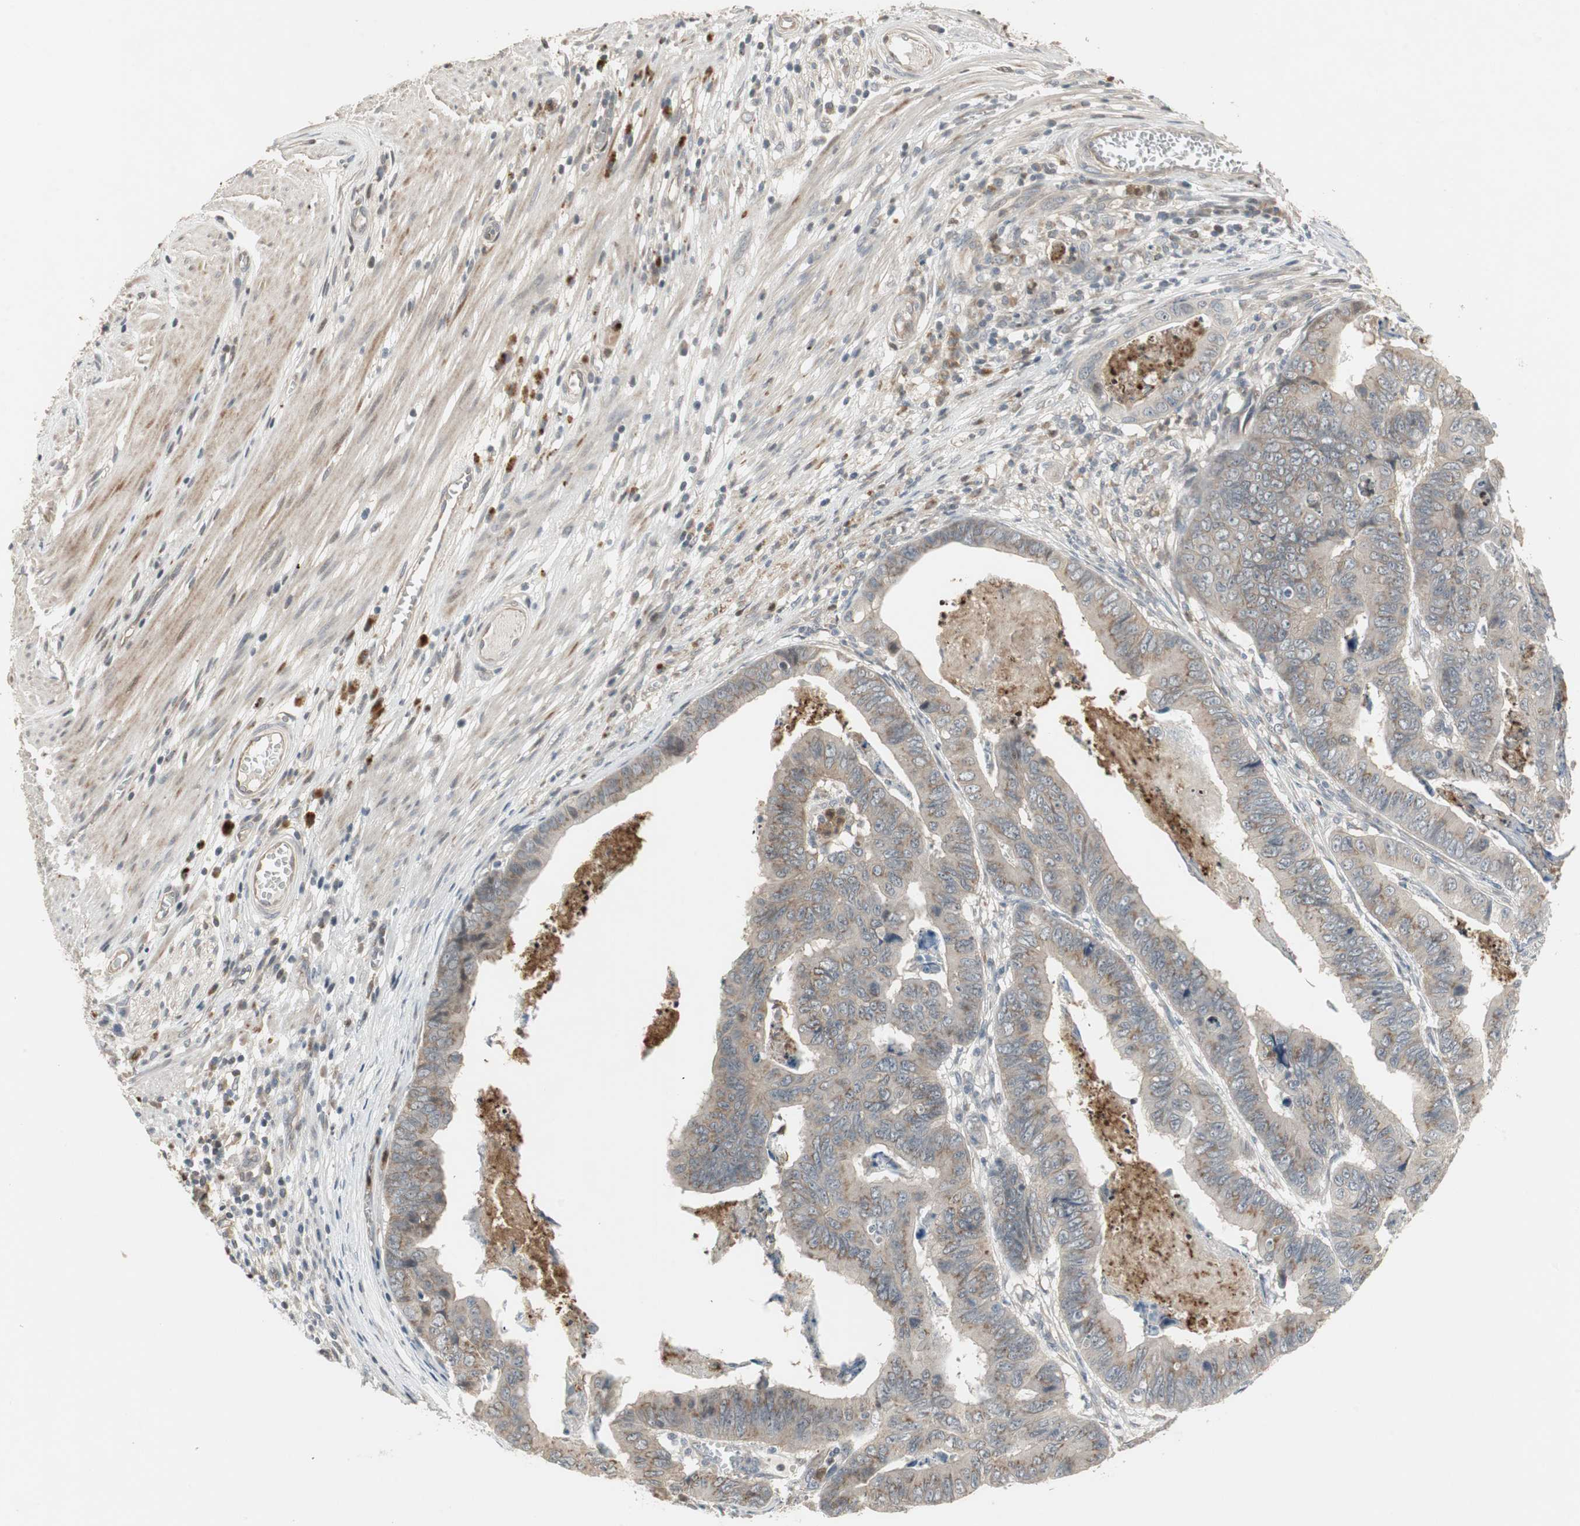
{"staining": {"intensity": "weak", "quantity": "25%-75%", "location": "cytoplasmic/membranous"}, "tissue": "stomach cancer", "cell_type": "Tumor cells", "image_type": "cancer", "snomed": [{"axis": "morphology", "description": "Adenocarcinoma, NOS"}, {"axis": "topography", "description": "Stomach, lower"}], "caption": "This micrograph reveals immunohistochemistry (IHC) staining of human adenocarcinoma (stomach), with low weak cytoplasmic/membranous expression in approximately 25%-75% of tumor cells.", "gene": "SNX4", "patient": {"sex": "male", "age": 77}}